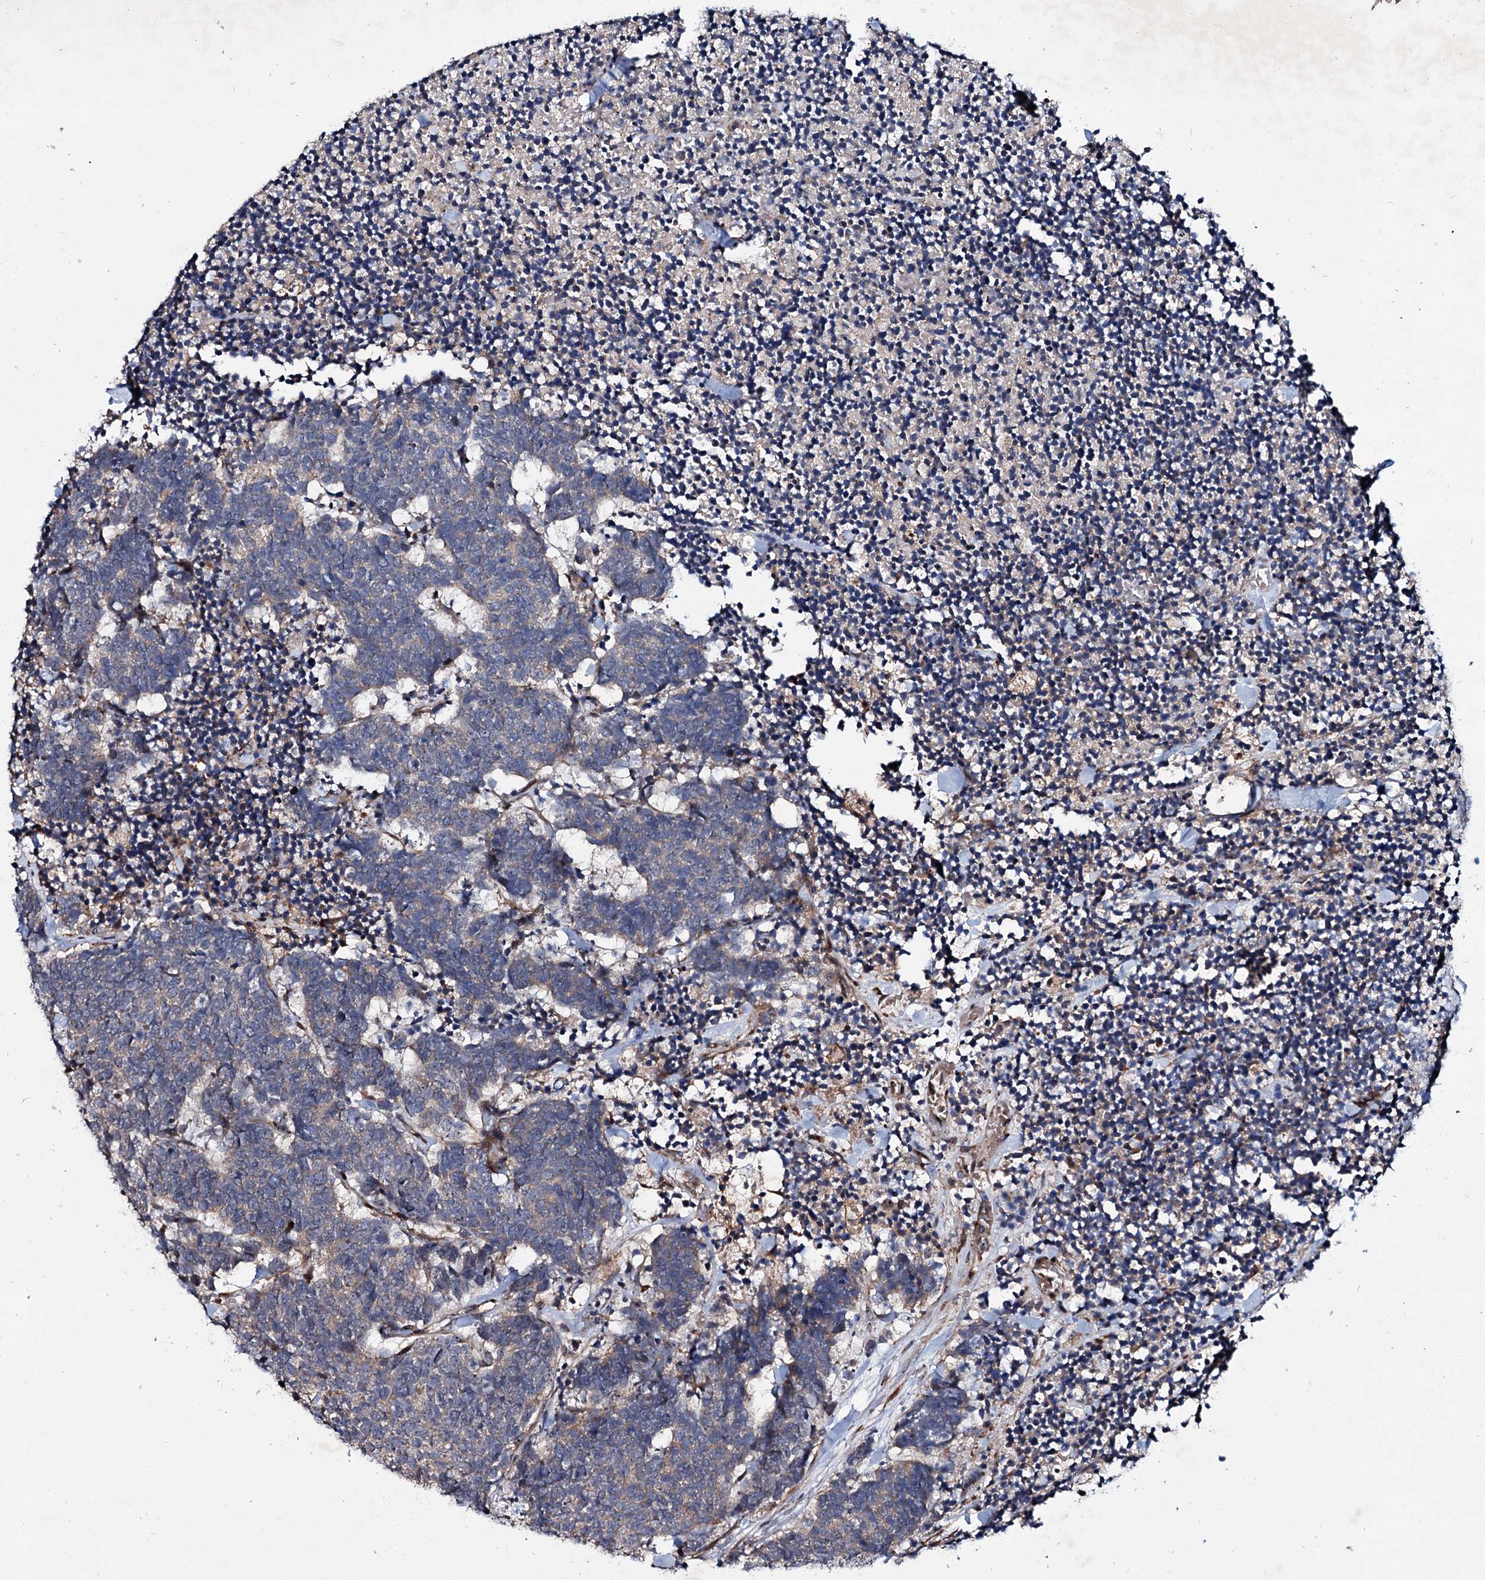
{"staining": {"intensity": "weak", "quantity": "<25%", "location": "cytoplasmic/membranous"}, "tissue": "carcinoid", "cell_type": "Tumor cells", "image_type": "cancer", "snomed": [{"axis": "morphology", "description": "Carcinoma, NOS"}, {"axis": "morphology", "description": "Carcinoid, malignant, NOS"}, {"axis": "topography", "description": "Urinary bladder"}], "caption": "Immunohistochemistry (IHC) of human carcinoma displays no positivity in tumor cells.", "gene": "PTDSS2", "patient": {"sex": "male", "age": 57}}